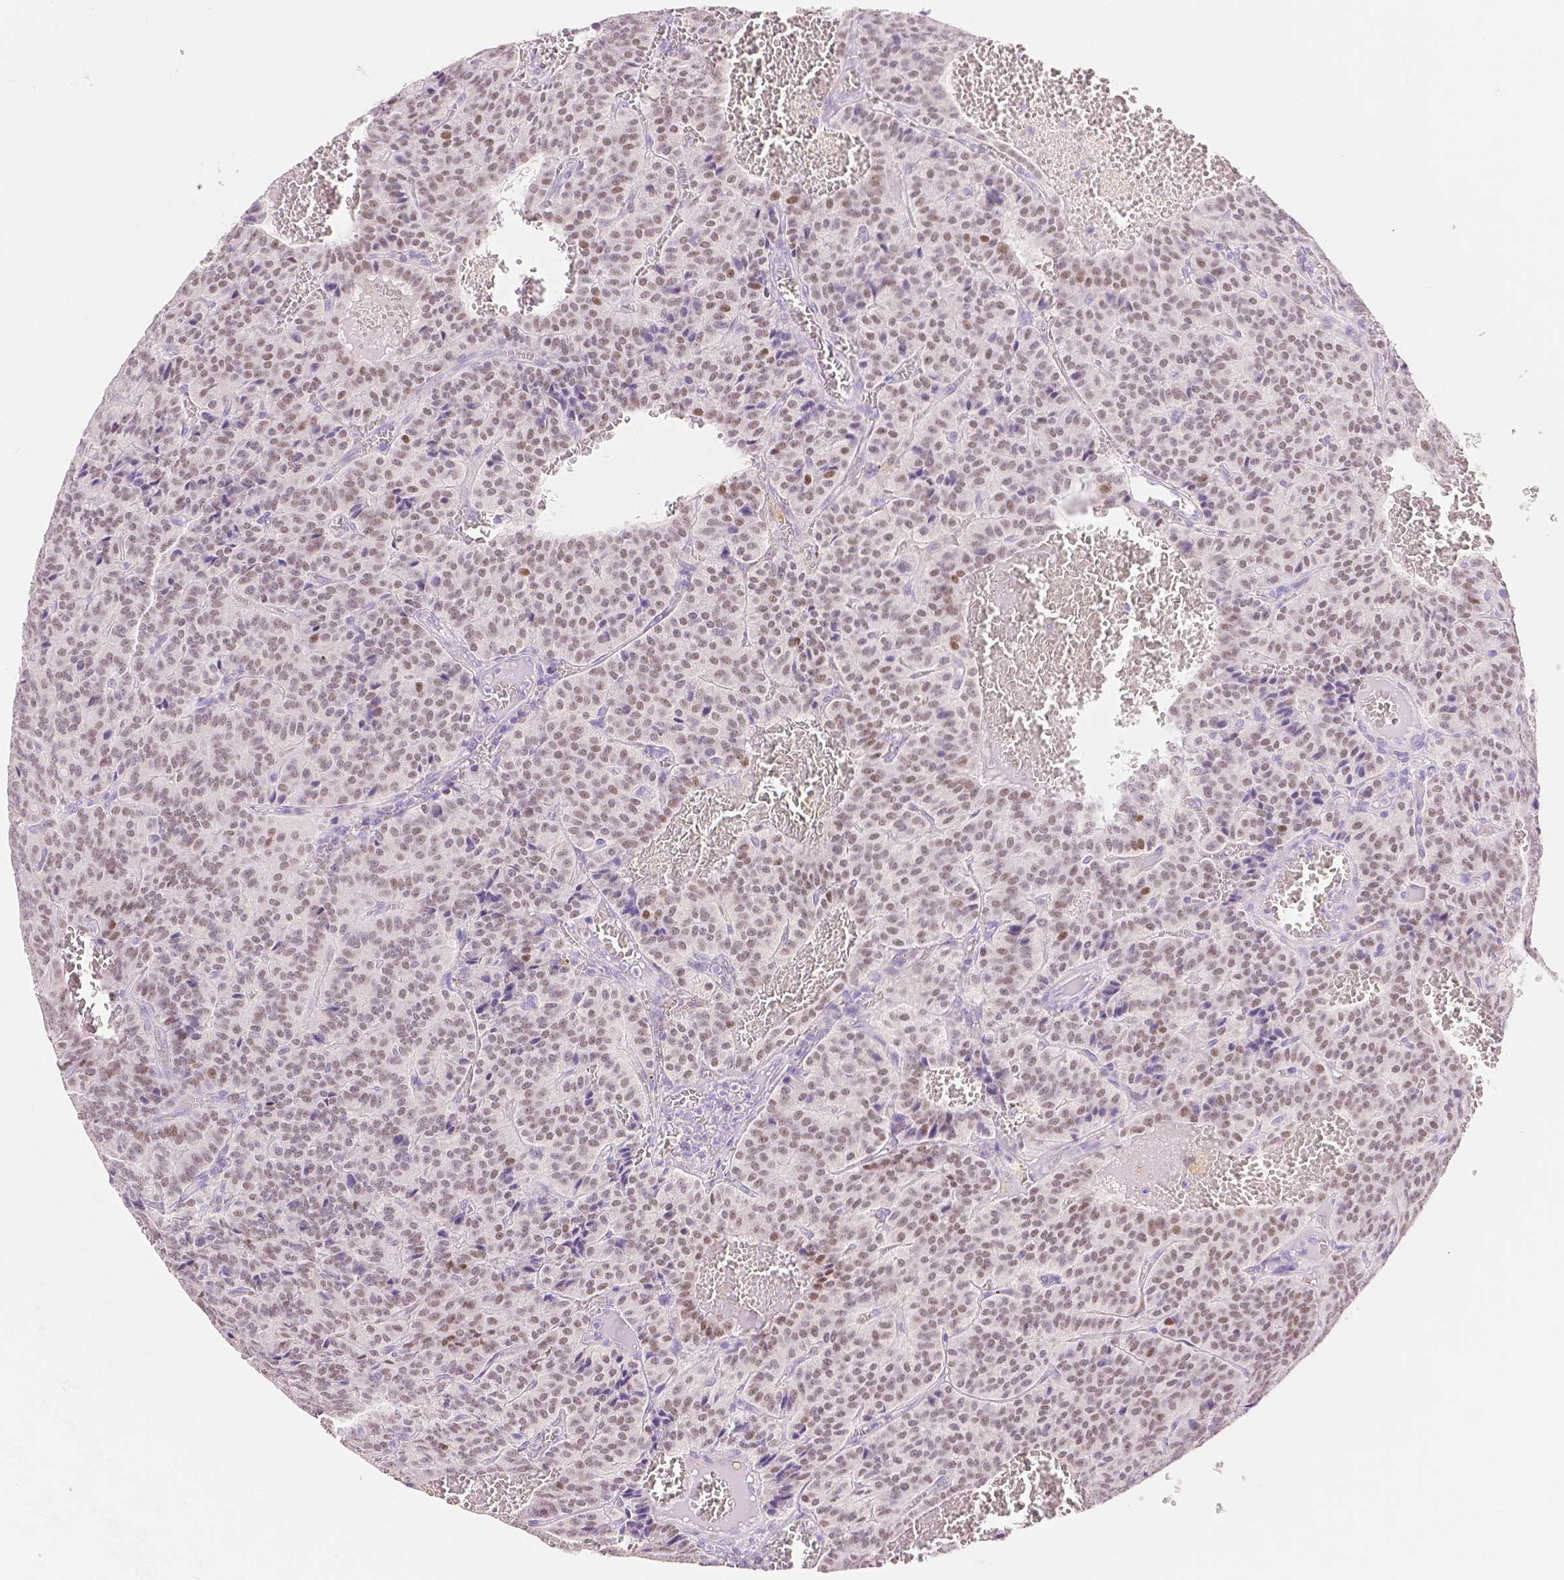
{"staining": {"intensity": "moderate", "quantity": ">75%", "location": "nuclear"}, "tissue": "carcinoid", "cell_type": "Tumor cells", "image_type": "cancer", "snomed": [{"axis": "morphology", "description": "Carcinoid, malignant, NOS"}, {"axis": "topography", "description": "Lung"}], "caption": "A high-resolution photomicrograph shows immunohistochemistry (IHC) staining of carcinoid, which demonstrates moderate nuclear expression in approximately >75% of tumor cells.", "gene": "HNF1B", "patient": {"sex": "male", "age": 70}}